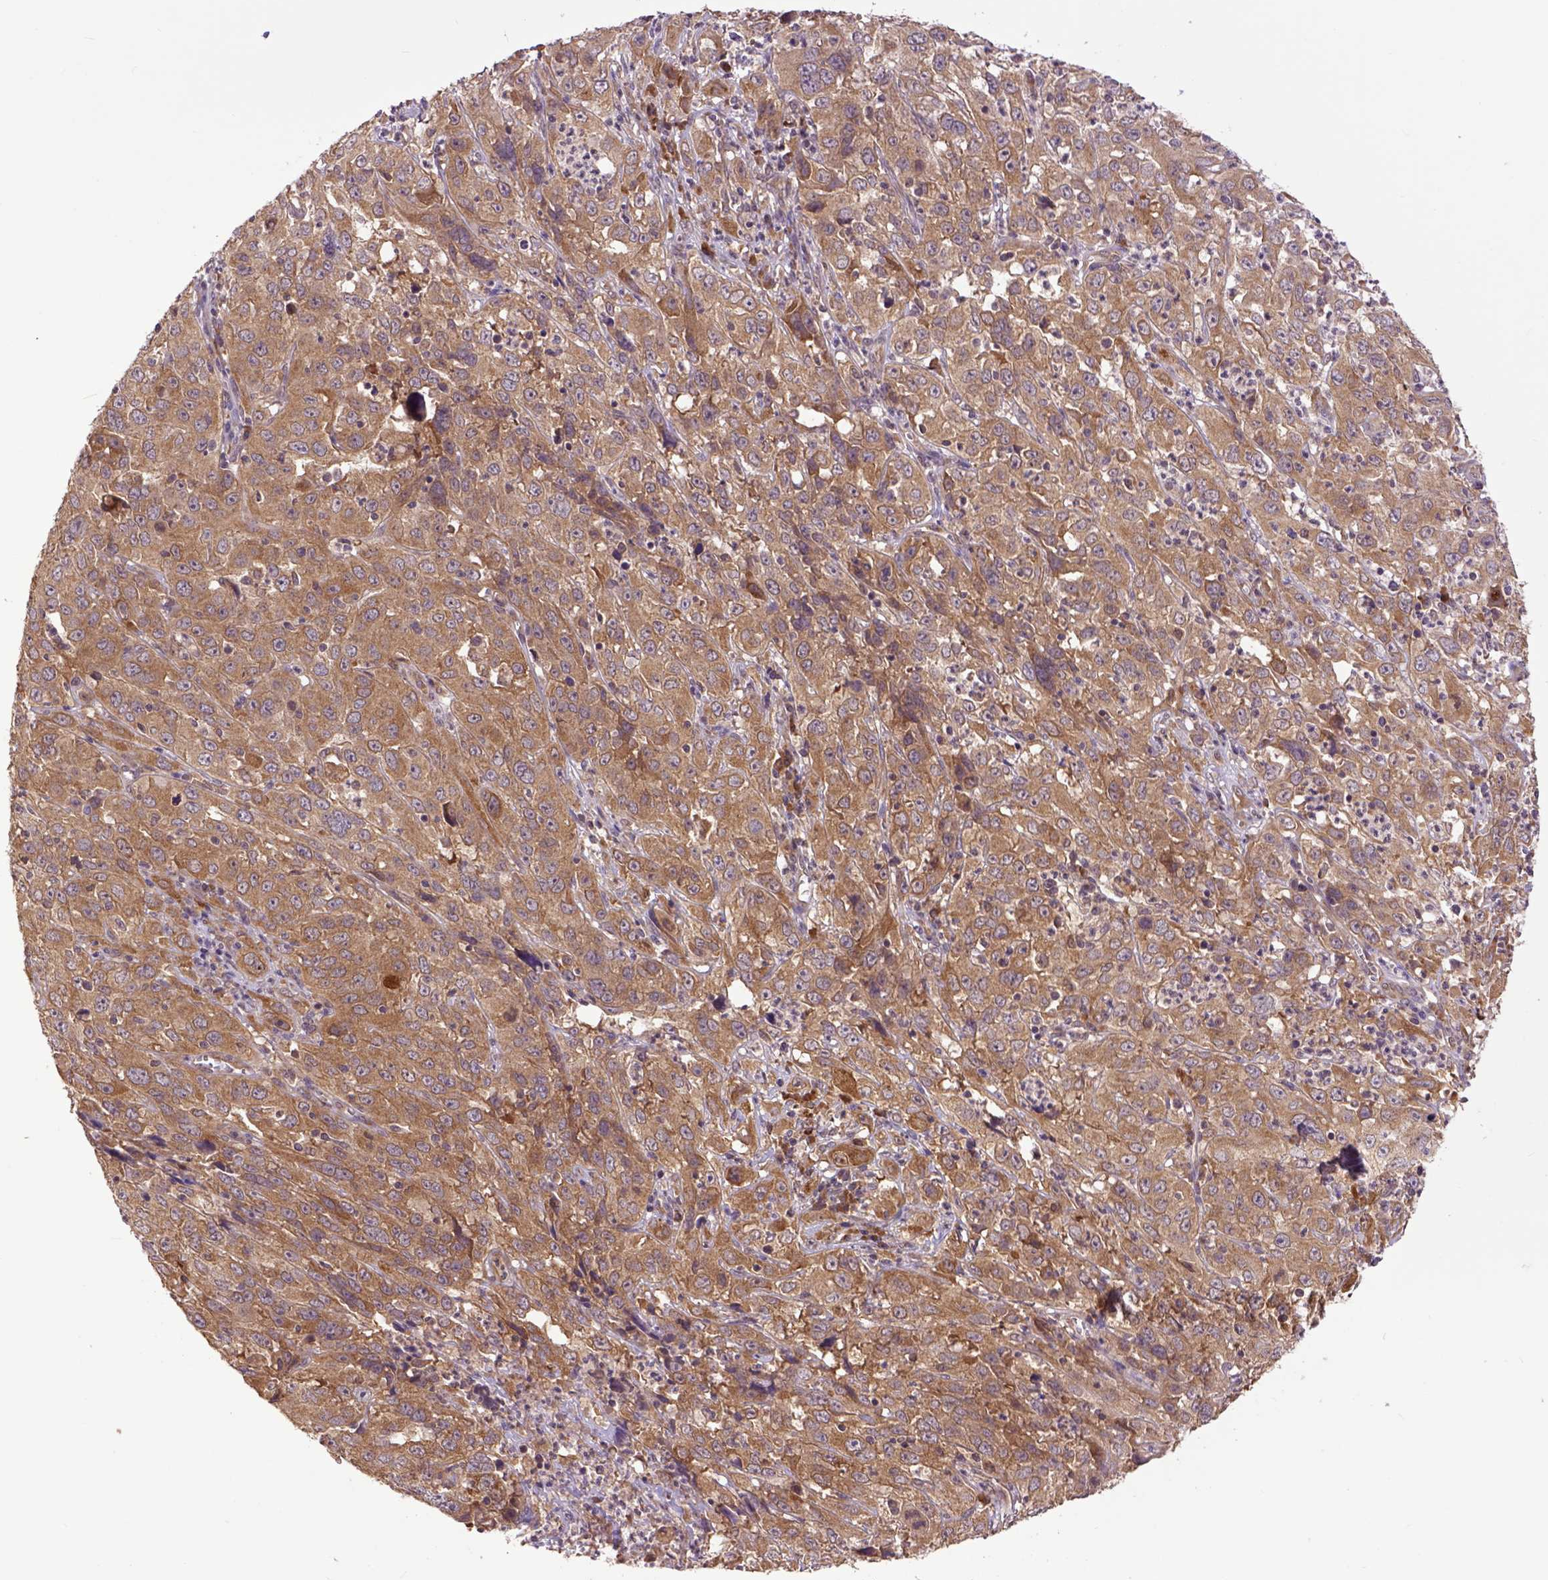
{"staining": {"intensity": "moderate", "quantity": ">75%", "location": "cytoplasmic/membranous"}, "tissue": "cervical cancer", "cell_type": "Tumor cells", "image_type": "cancer", "snomed": [{"axis": "morphology", "description": "Squamous cell carcinoma, NOS"}, {"axis": "topography", "description": "Cervix"}], "caption": "Tumor cells reveal medium levels of moderate cytoplasmic/membranous positivity in approximately >75% of cells in human cervical cancer (squamous cell carcinoma).", "gene": "ARL1", "patient": {"sex": "female", "age": 32}}